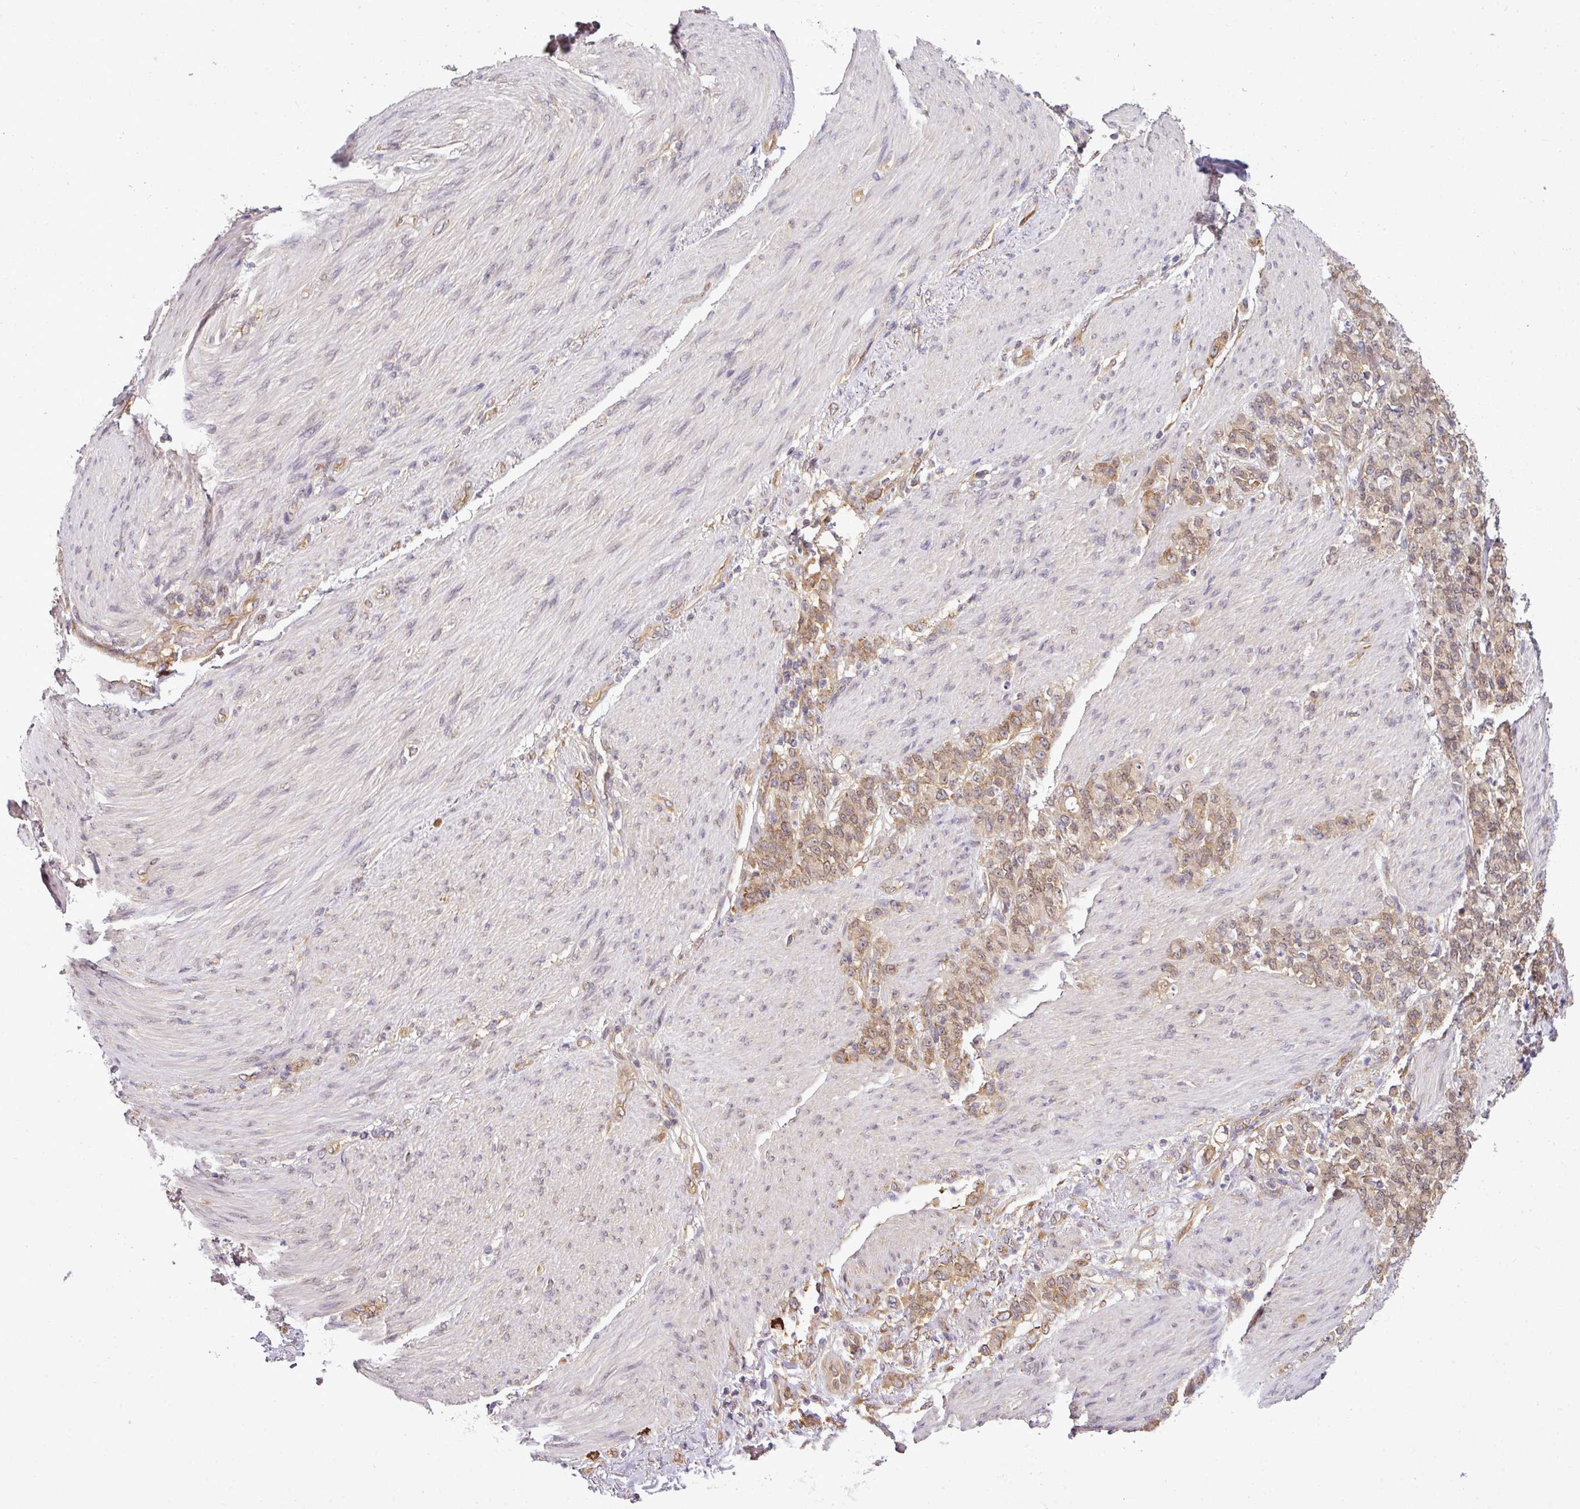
{"staining": {"intensity": "moderate", "quantity": ">75%", "location": "cytoplasmic/membranous"}, "tissue": "stomach cancer", "cell_type": "Tumor cells", "image_type": "cancer", "snomed": [{"axis": "morphology", "description": "Adenocarcinoma, NOS"}, {"axis": "topography", "description": "Stomach"}], "caption": "Stomach cancer tissue reveals moderate cytoplasmic/membranous positivity in about >75% of tumor cells, visualized by immunohistochemistry. (DAB = brown stain, brightfield microscopy at high magnification).", "gene": "RBM4B", "patient": {"sex": "female", "age": 79}}